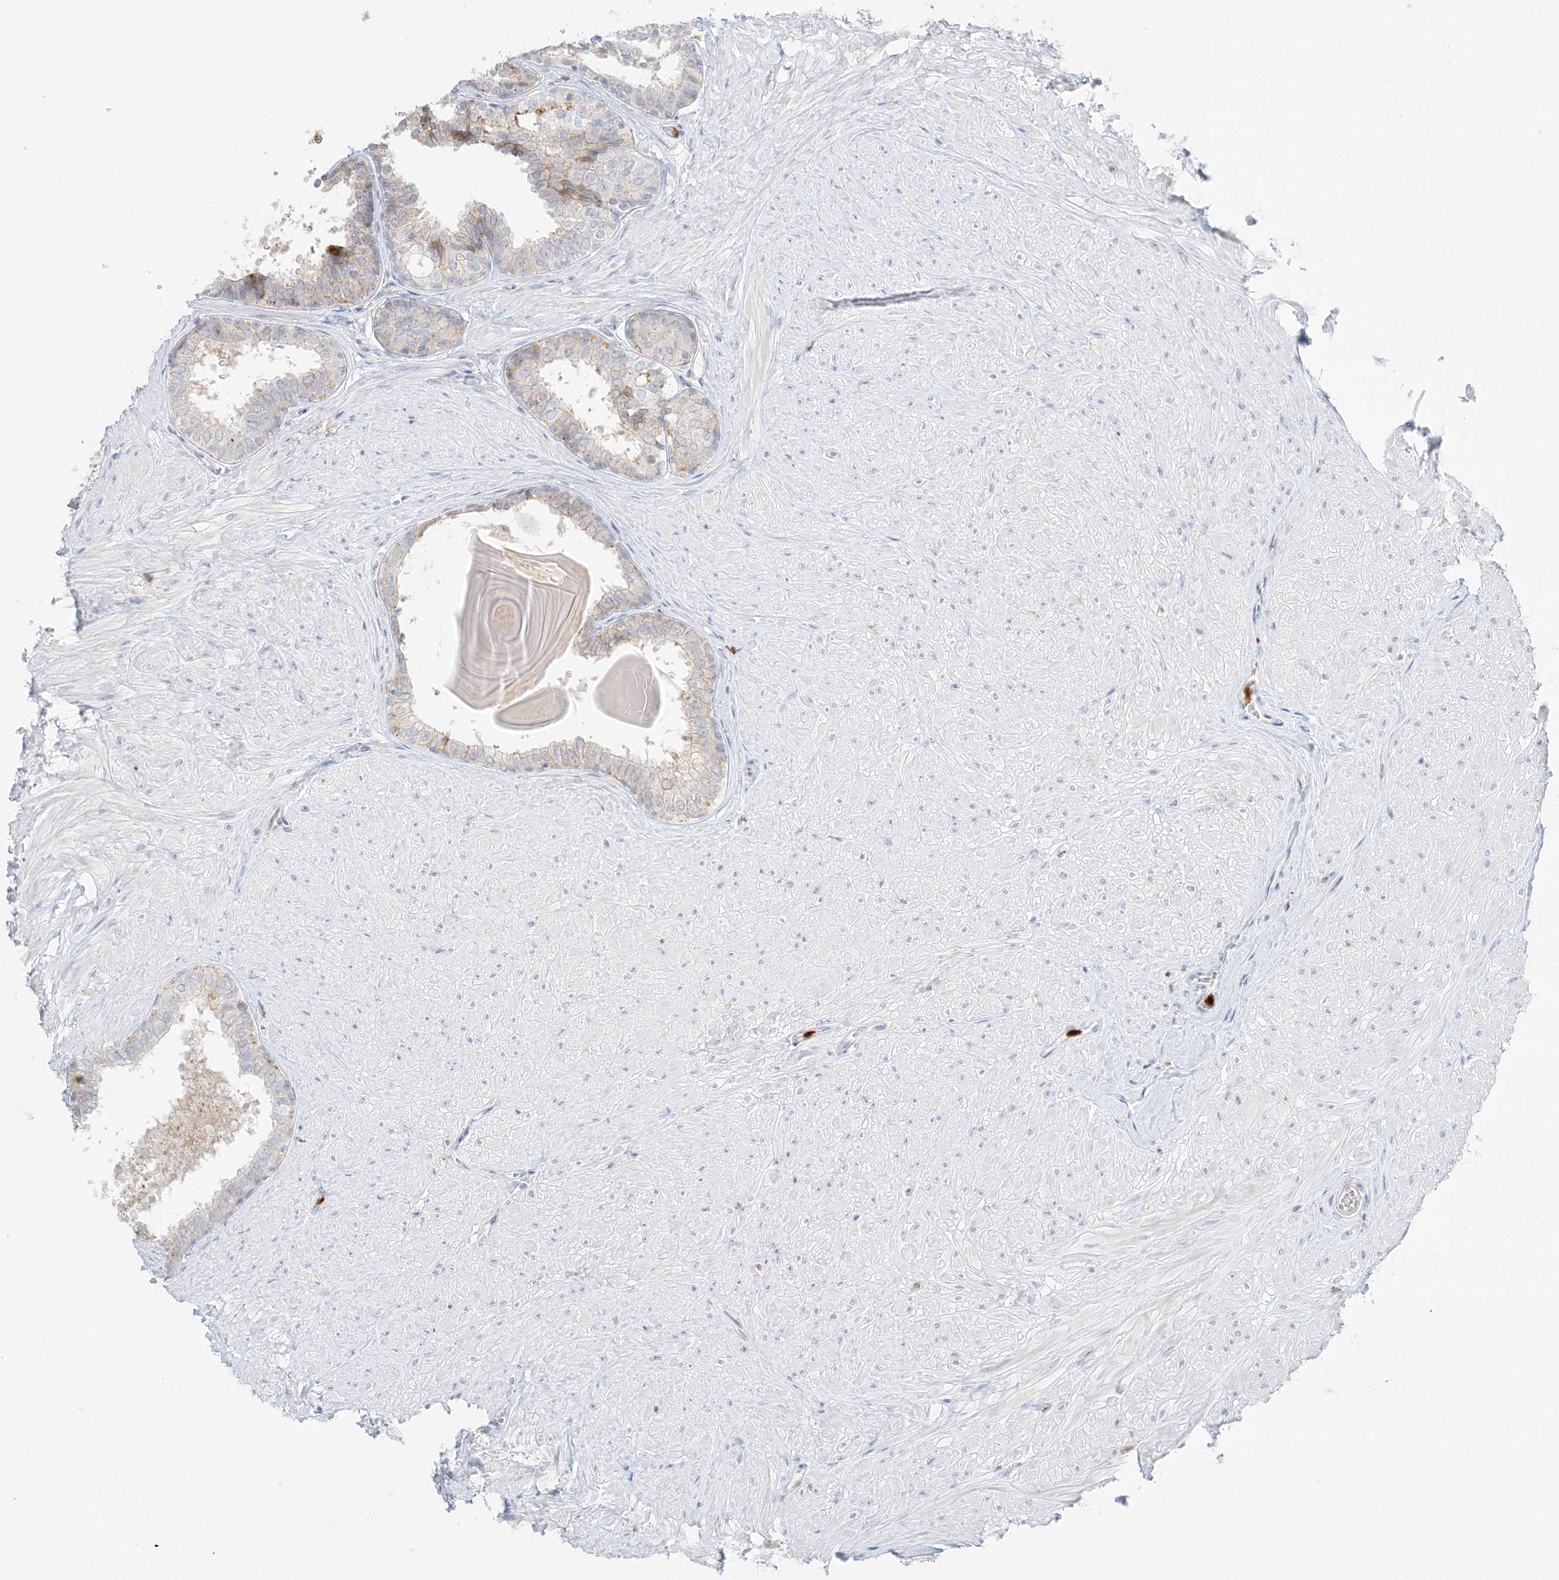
{"staining": {"intensity": "moderate", "quantity": "25%-75%", "location": "cytoplasmic/membranous"}, "tissue": "prostate", "cell_type": "Glandular cells", "image_type": "normal", "snomed": [{"axis": "morphology", "description": "Normal tissue, NOS"}, {"axis": "topography", "description": "Prostate"}], "caption": "Immunohistochemical staining of unremarkable prostate displays 25%-75% levels of moderate cytoplasmic/membranous protein positivity in about 25%-75% of glandular cells.", "gene": "GCA", "patient": {"sex": "male", "age": 48}}